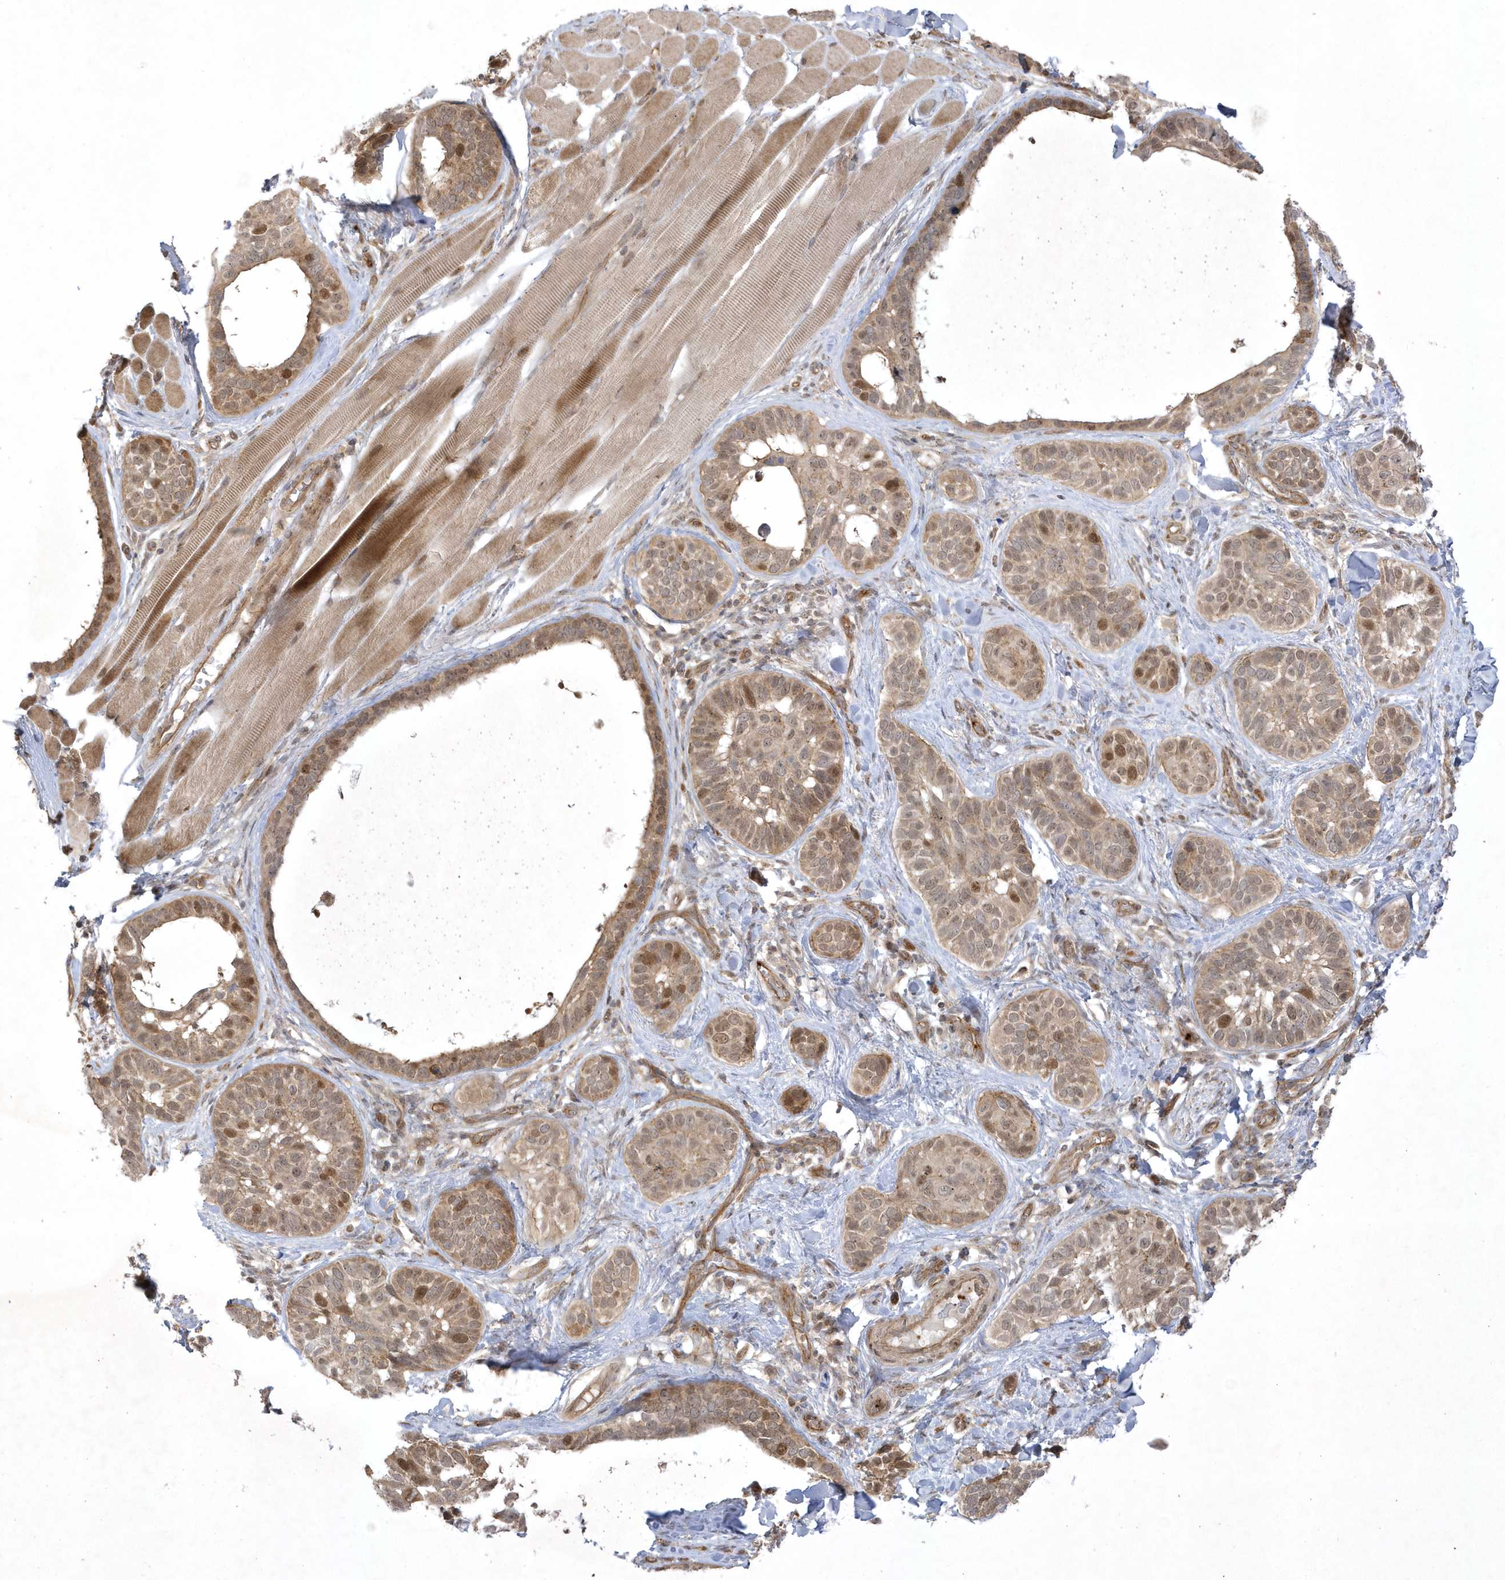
{"staining": {"intensity": "moderate", "quantity": ">75%", "location": "cytoplasmic/membranous,nuclear"}, "tissue": "skin cancer", "cell_type": "Tumor cells", "image_type": "cancer", "snomed": [{"axis": "morphology", "description": "Basal cell carcinoma"}, {"axis": "topography", "description": "Skin"}], "caption": "Skin cancer (basal cell carcinoma) was stained to show a protein in brown. There is medium levels of moderate cytoplasmic/membranous and nuclear staining in approximately >75% of tumor cells.", "gene": "NAF1", "patient": {"sex": "male", "age": 62}}